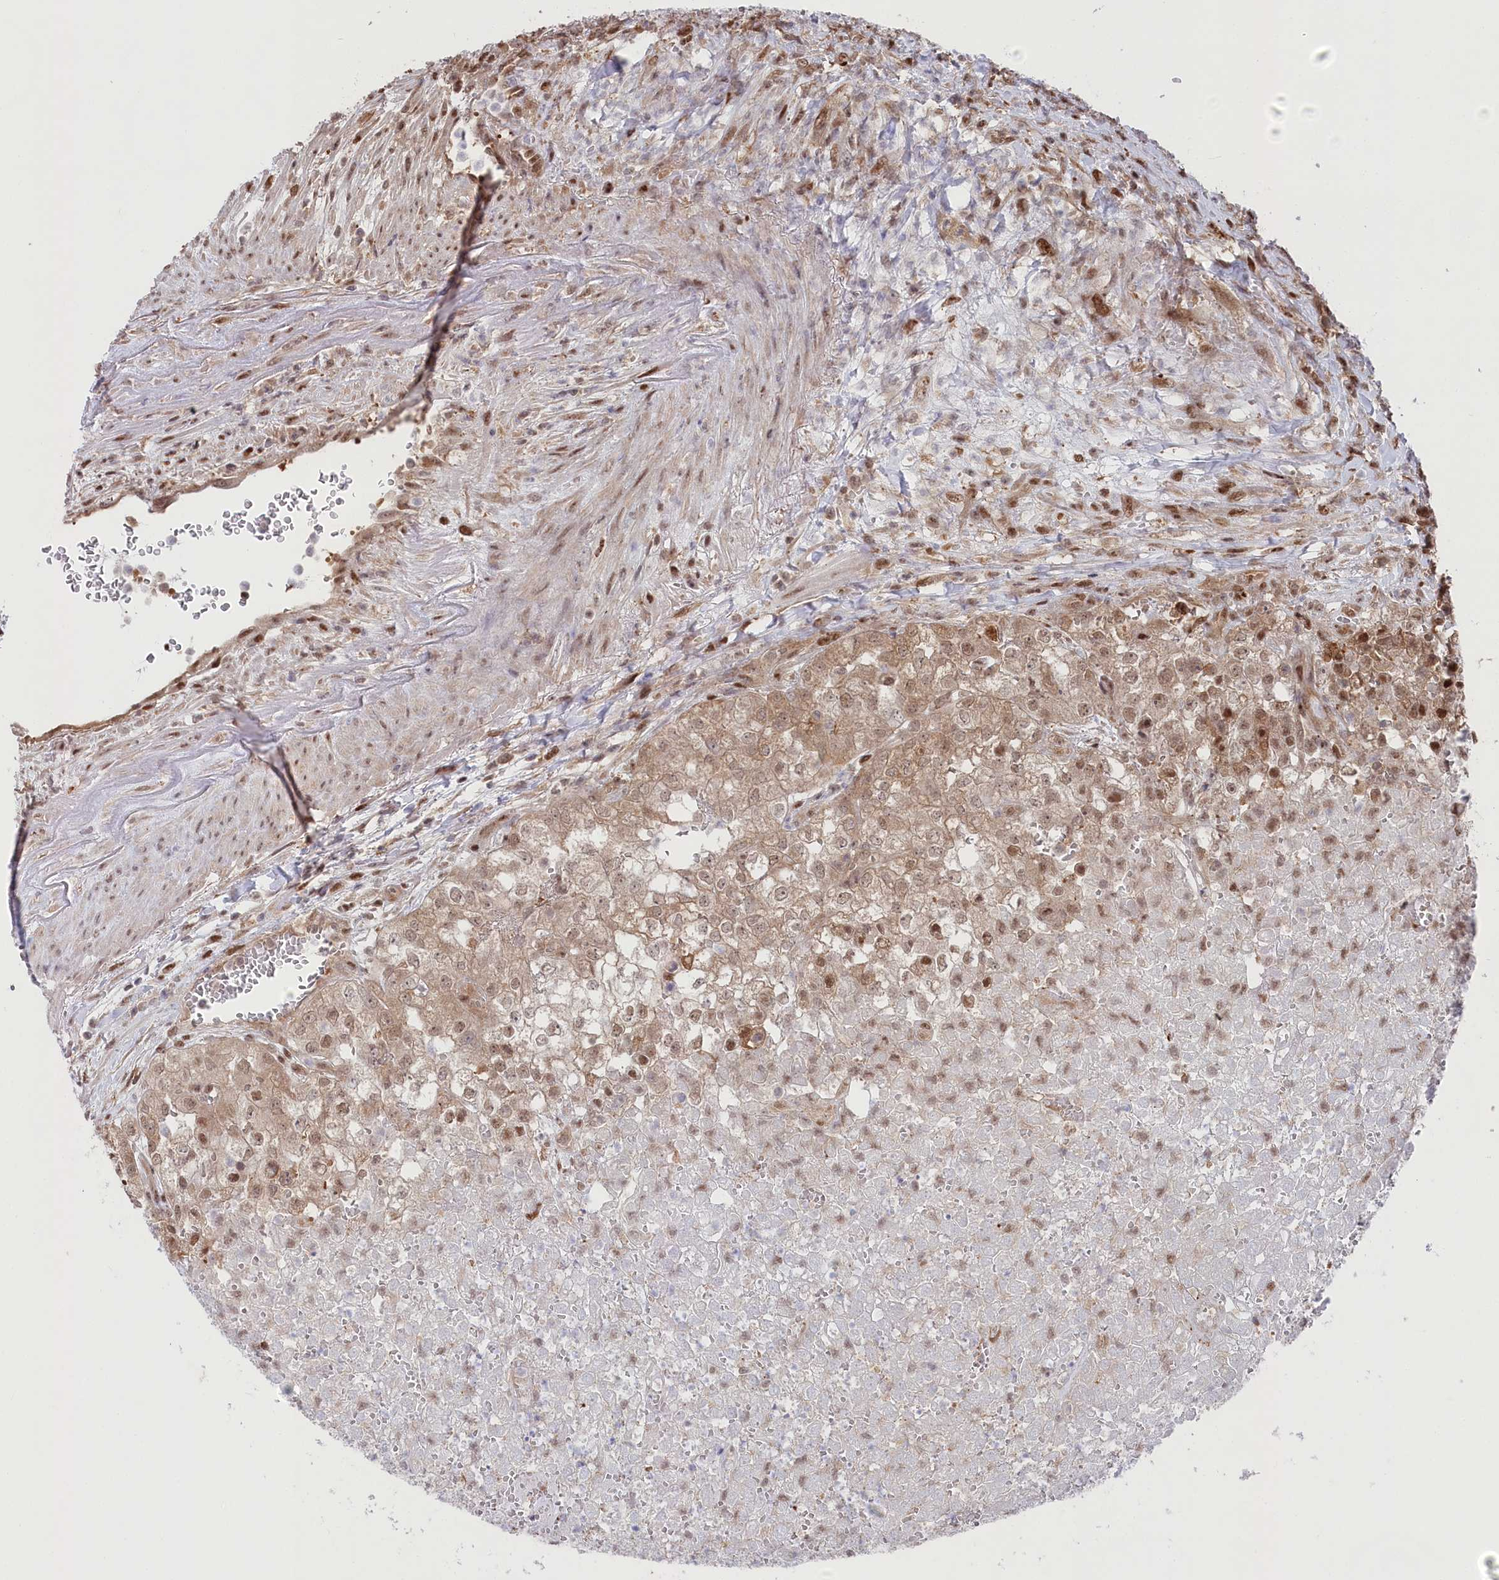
{"staining": {"intensity": "moderate", "quantity": "25%-75%", "location": "cytoplasmic/membranous,nuclear"}, "tissue": "renal cancer", "cell_type": "Tumor cells", "image_type": "cancer", "snomed": [{"axis": "morphology", "description": "Adenocarcinoma, NOS"}, {"axis": "topography", "description": "Kidney"}], "caption": "Protein expression analysis of adenocarcinoma (renal) exhibits moderate cytoplasmic/membranous and nuclear staining in about 25%-75% of tumor cells.", "gene": "PSMA1", "patient": {"sex": "female", "age": 54}}